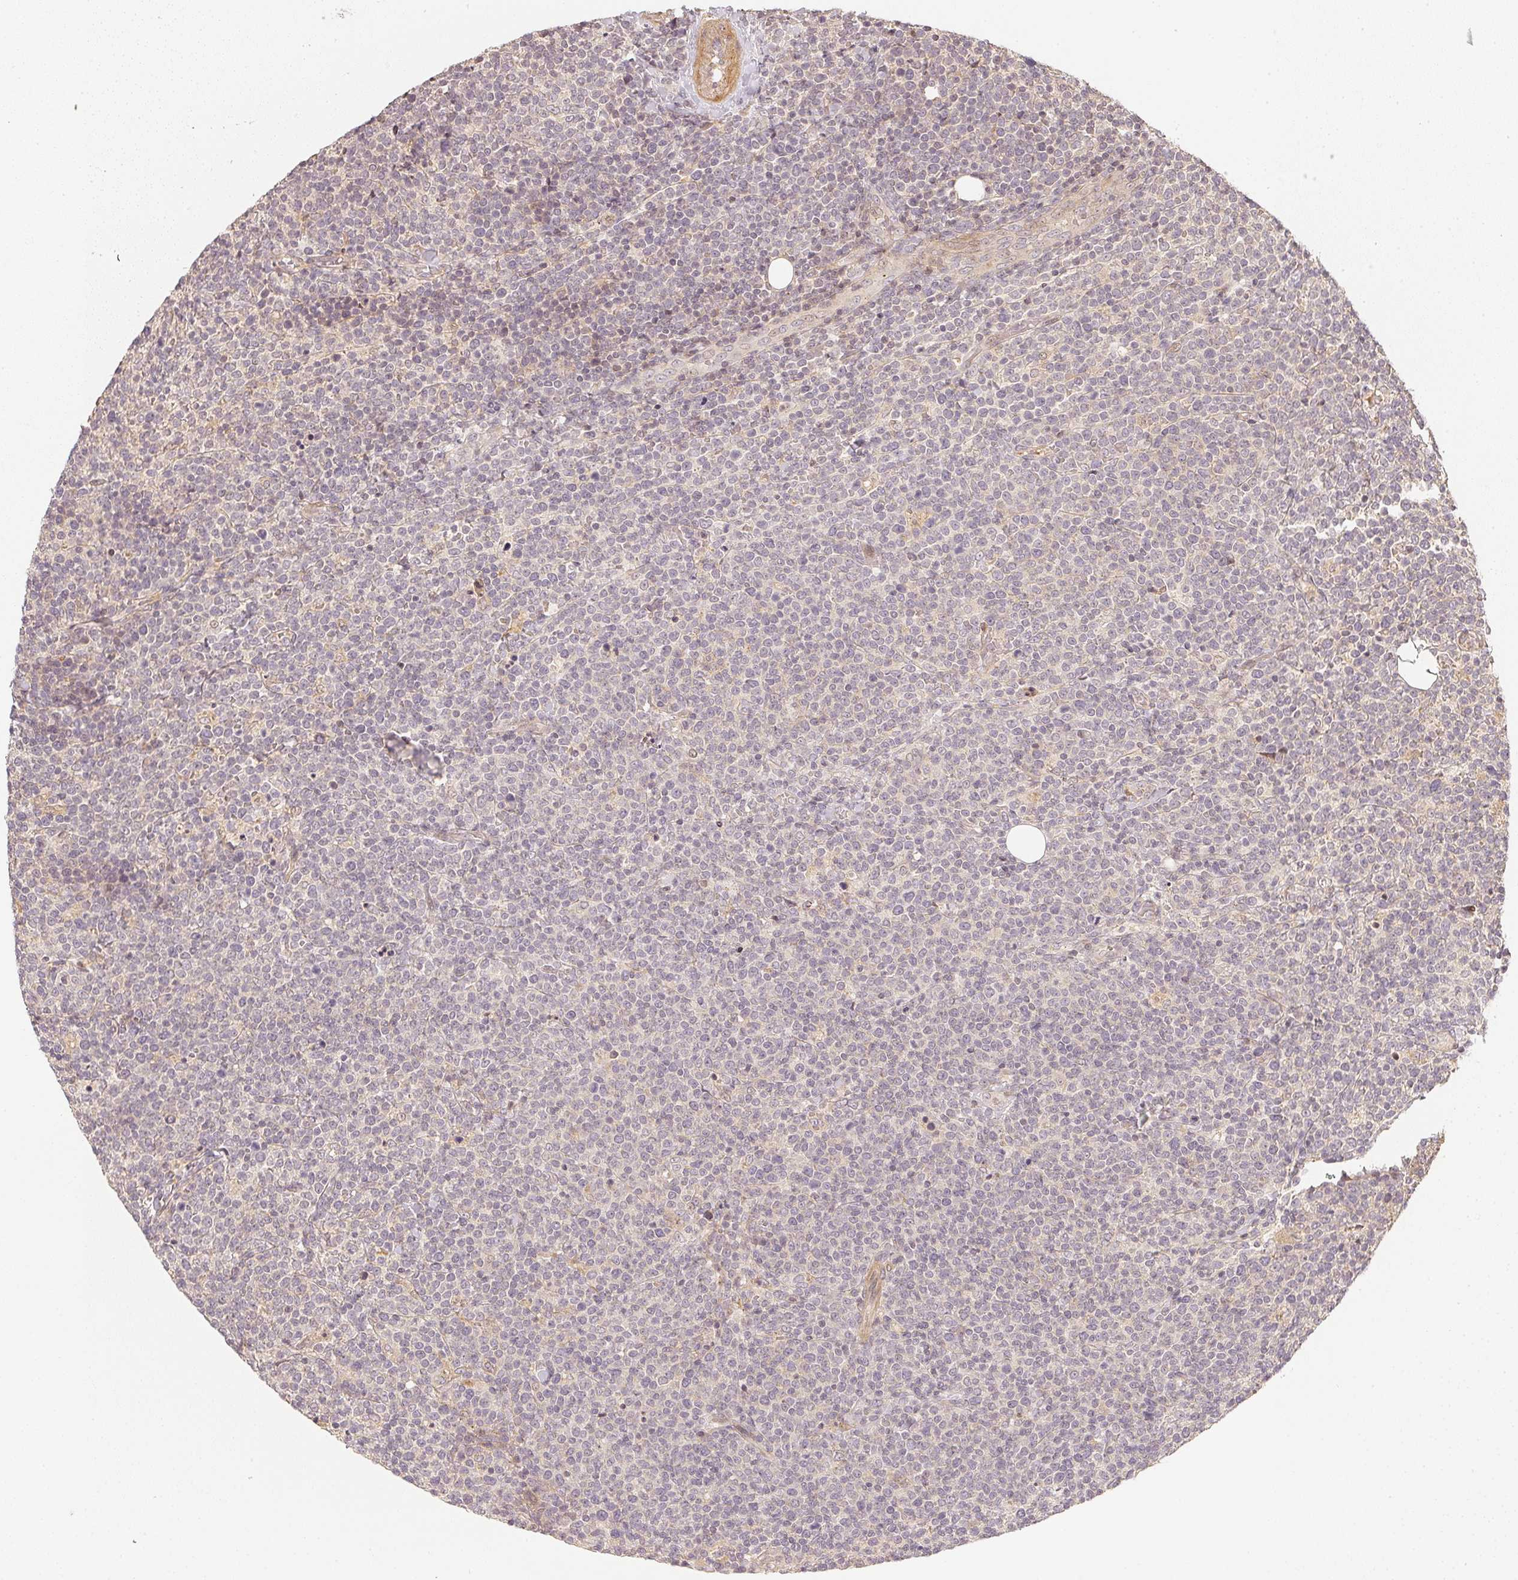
{"staining": {"intensity": "negative", "quantity": "none", "location": "none"}, "tissue": "lymphoma", "cell_type": "Tumor cells", "image_type": "cancer", "snomed": [{"axis": "morphology", "description": "Malignant lymphoma, non-Hodgkin's type, High grade"}, {"axis": "topography", "description": "Lymph node"}], "caption": "DAB (3,3'-diaminobenzidine) immunohistochemical staining of human lymphoma shows no significant staining in tumor cells.", "gene": "SERPINE1", "patient": {"sex": "male", "age": 61}}